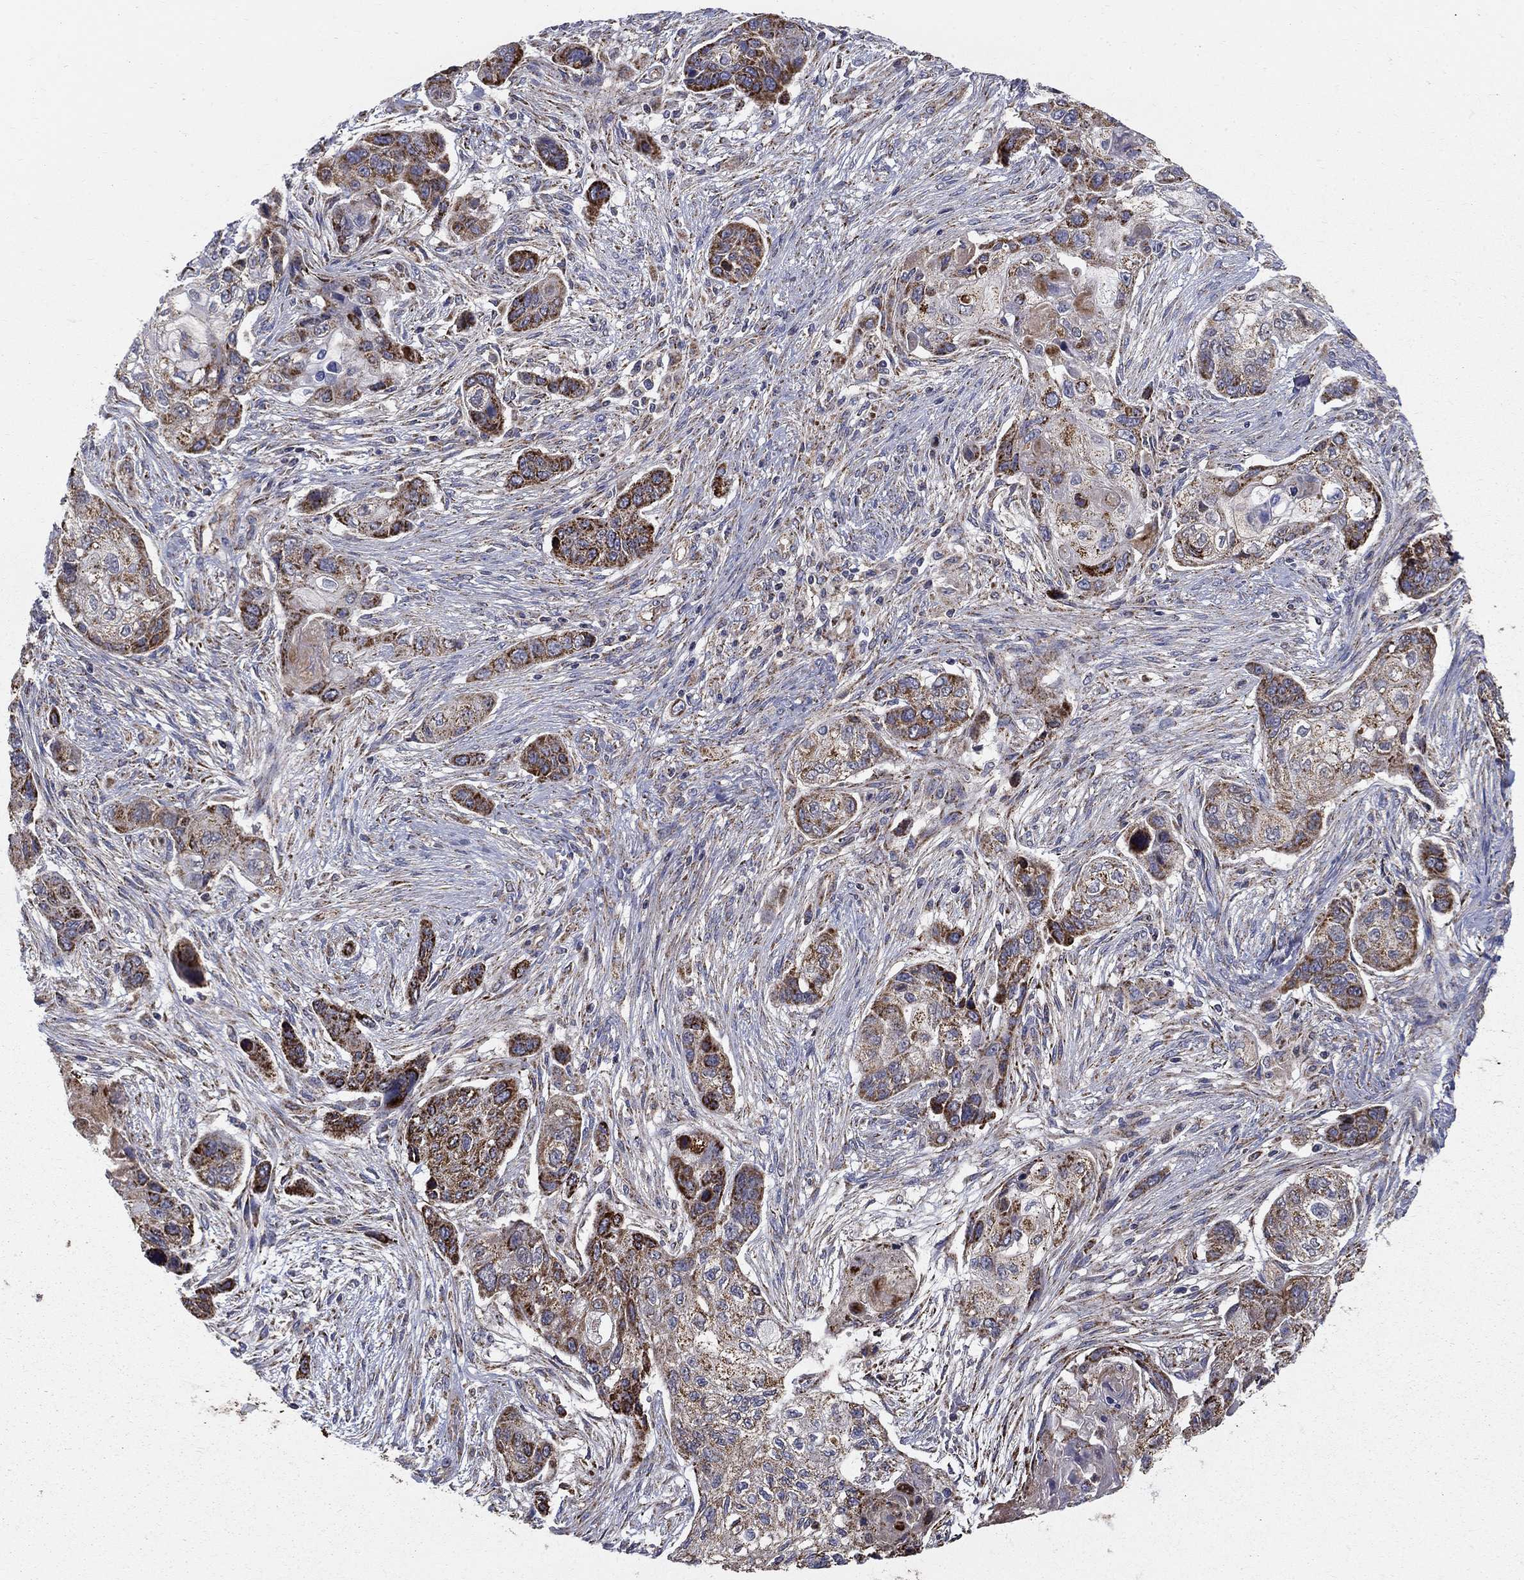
{"staining": {"intensity": "strong", "quantity": "25%-75%", "location": "cytoplasmic/membranous"}, "tissue": "lung cancer", "cell_type": "Tumor cells", "image_type": "cancer", "snomed": [{"axis": "morphology", "description": "Squamous cell carcinoma, NOS"}, {"axis": "topography", "description": "Lung"}], "caption": "Immunohistochemical staining of human squamous cell carcinoma (lung) reveals high levels of strong cytoplasmic/membranous positivity in about 25%-75% of tumor cells. Using DAB (brown) and hematoxylin (blue) stains, captured at high magnification using brightfield microscopy.", "gene": "GCSH", "patient": {"sex": "male", "age": 69}}